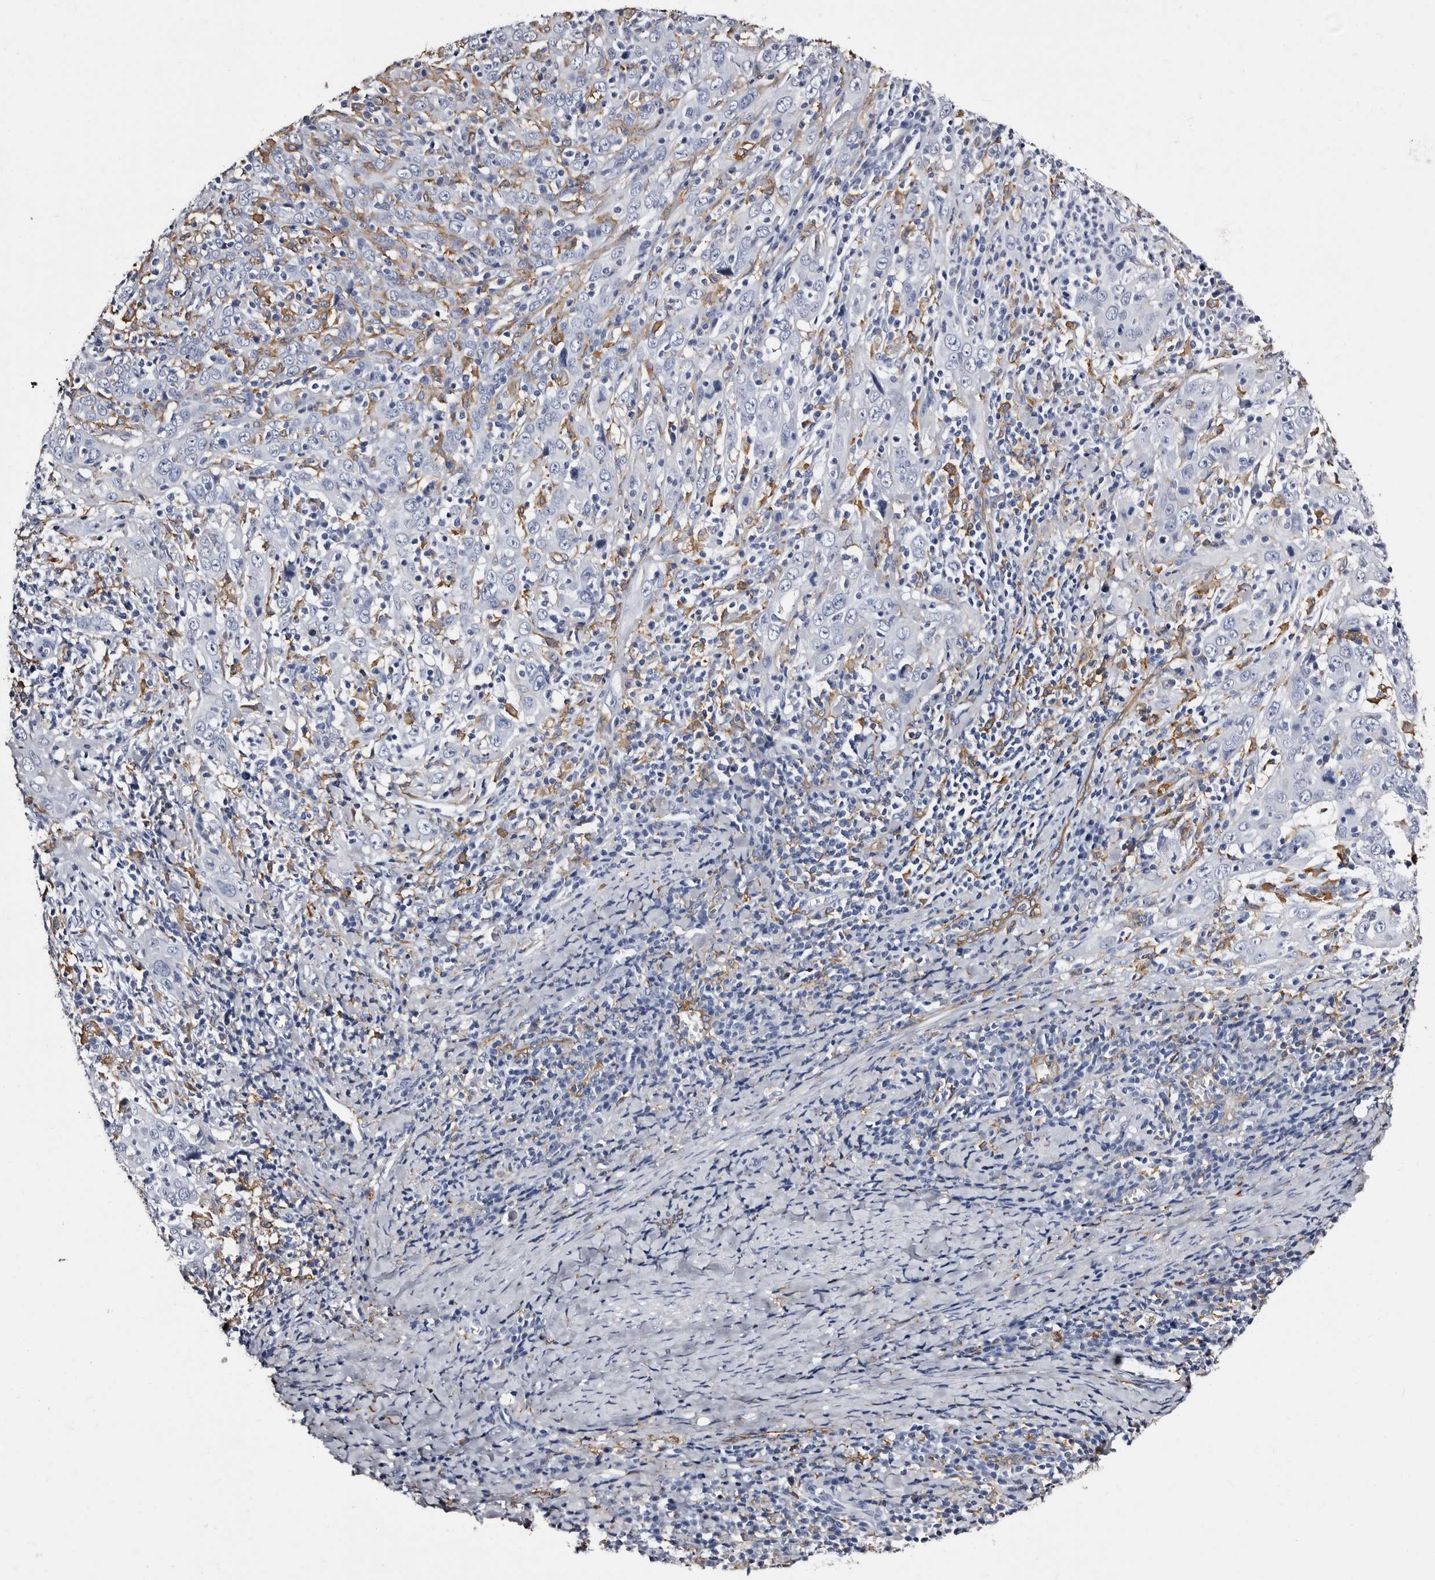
{"staining": {"intensity": "negative", "quantity": "none", "location": "none"}, "tissue": "cervical cancer", "cell_type": "Tumor cells", "image_type": "cancer", "snomed": [{"axis": "morphology", "description": "Squamous cell carcinoma, NOS"}, {"axis": "topography", "description": "Cervix"}], "caption": "A micrograph of squamous cell carcinoma (cervical) stained for a protein displays no brown staining in tumor cells.", "gene": "EPB41L3", "patient": {"sex": "female", "age": 46}}